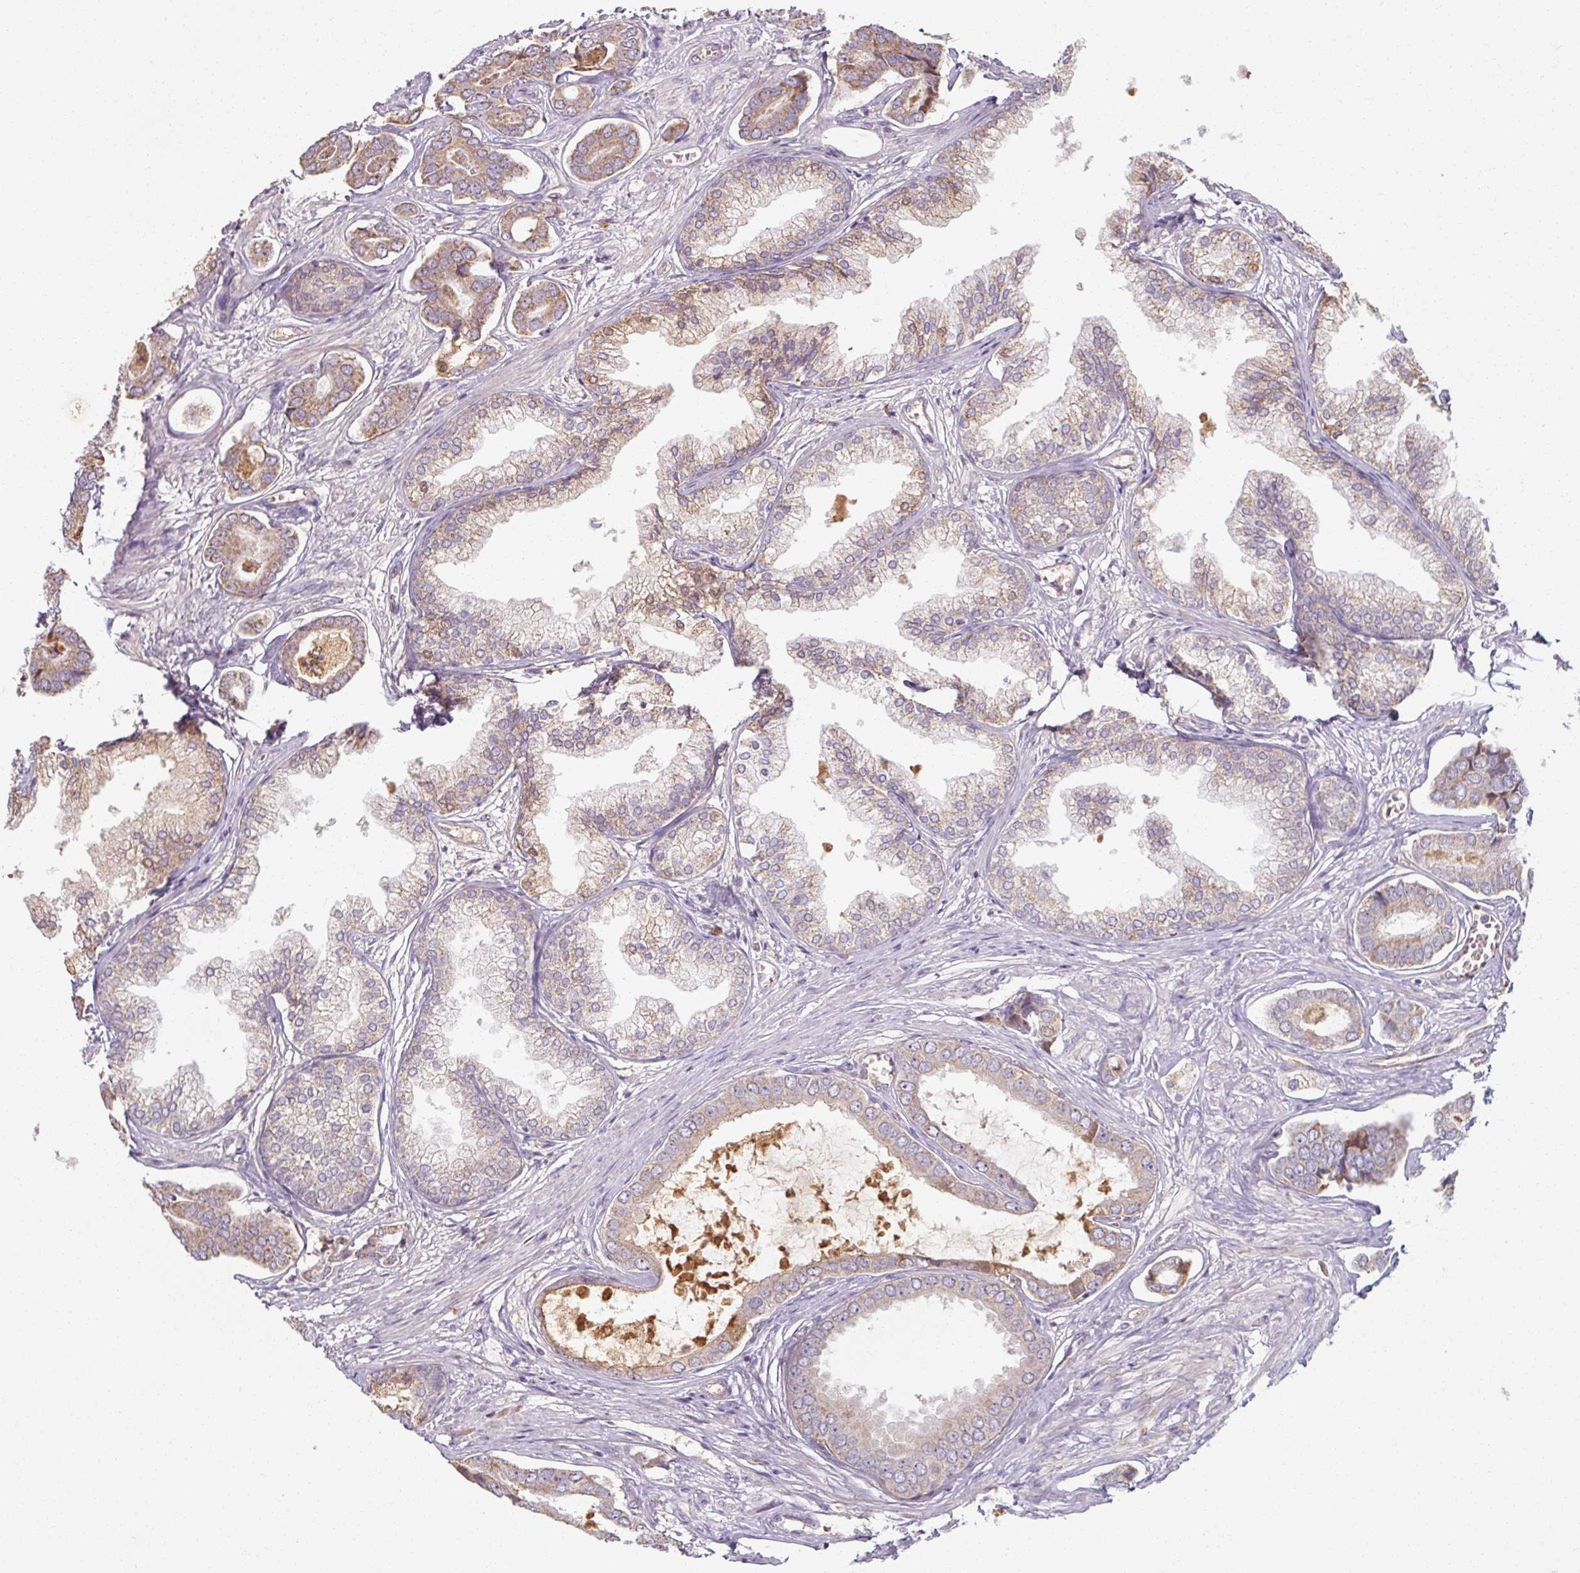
{"staining": {"intensity": "weak", "quantity": ">75%", "location": "cytoplasmic/membranous"}, "tissue": "prostate cancer", "cell_type": "Tumor cells", "image_type": "cancer", "snomed": [{"axis": "morphology", "description": "Adenocarcinoma, NOS"}, {"axis": "topography", "description": "Prostate and seminal vesicle, NOS"}], "caption": "A brown stain shows weak cytoplasmic/membranous expression of a protein in human prostate adenocarcinoma tumor cells.", "gene": "TSEN54", "patient": {"sex": "male", "age": 76}}